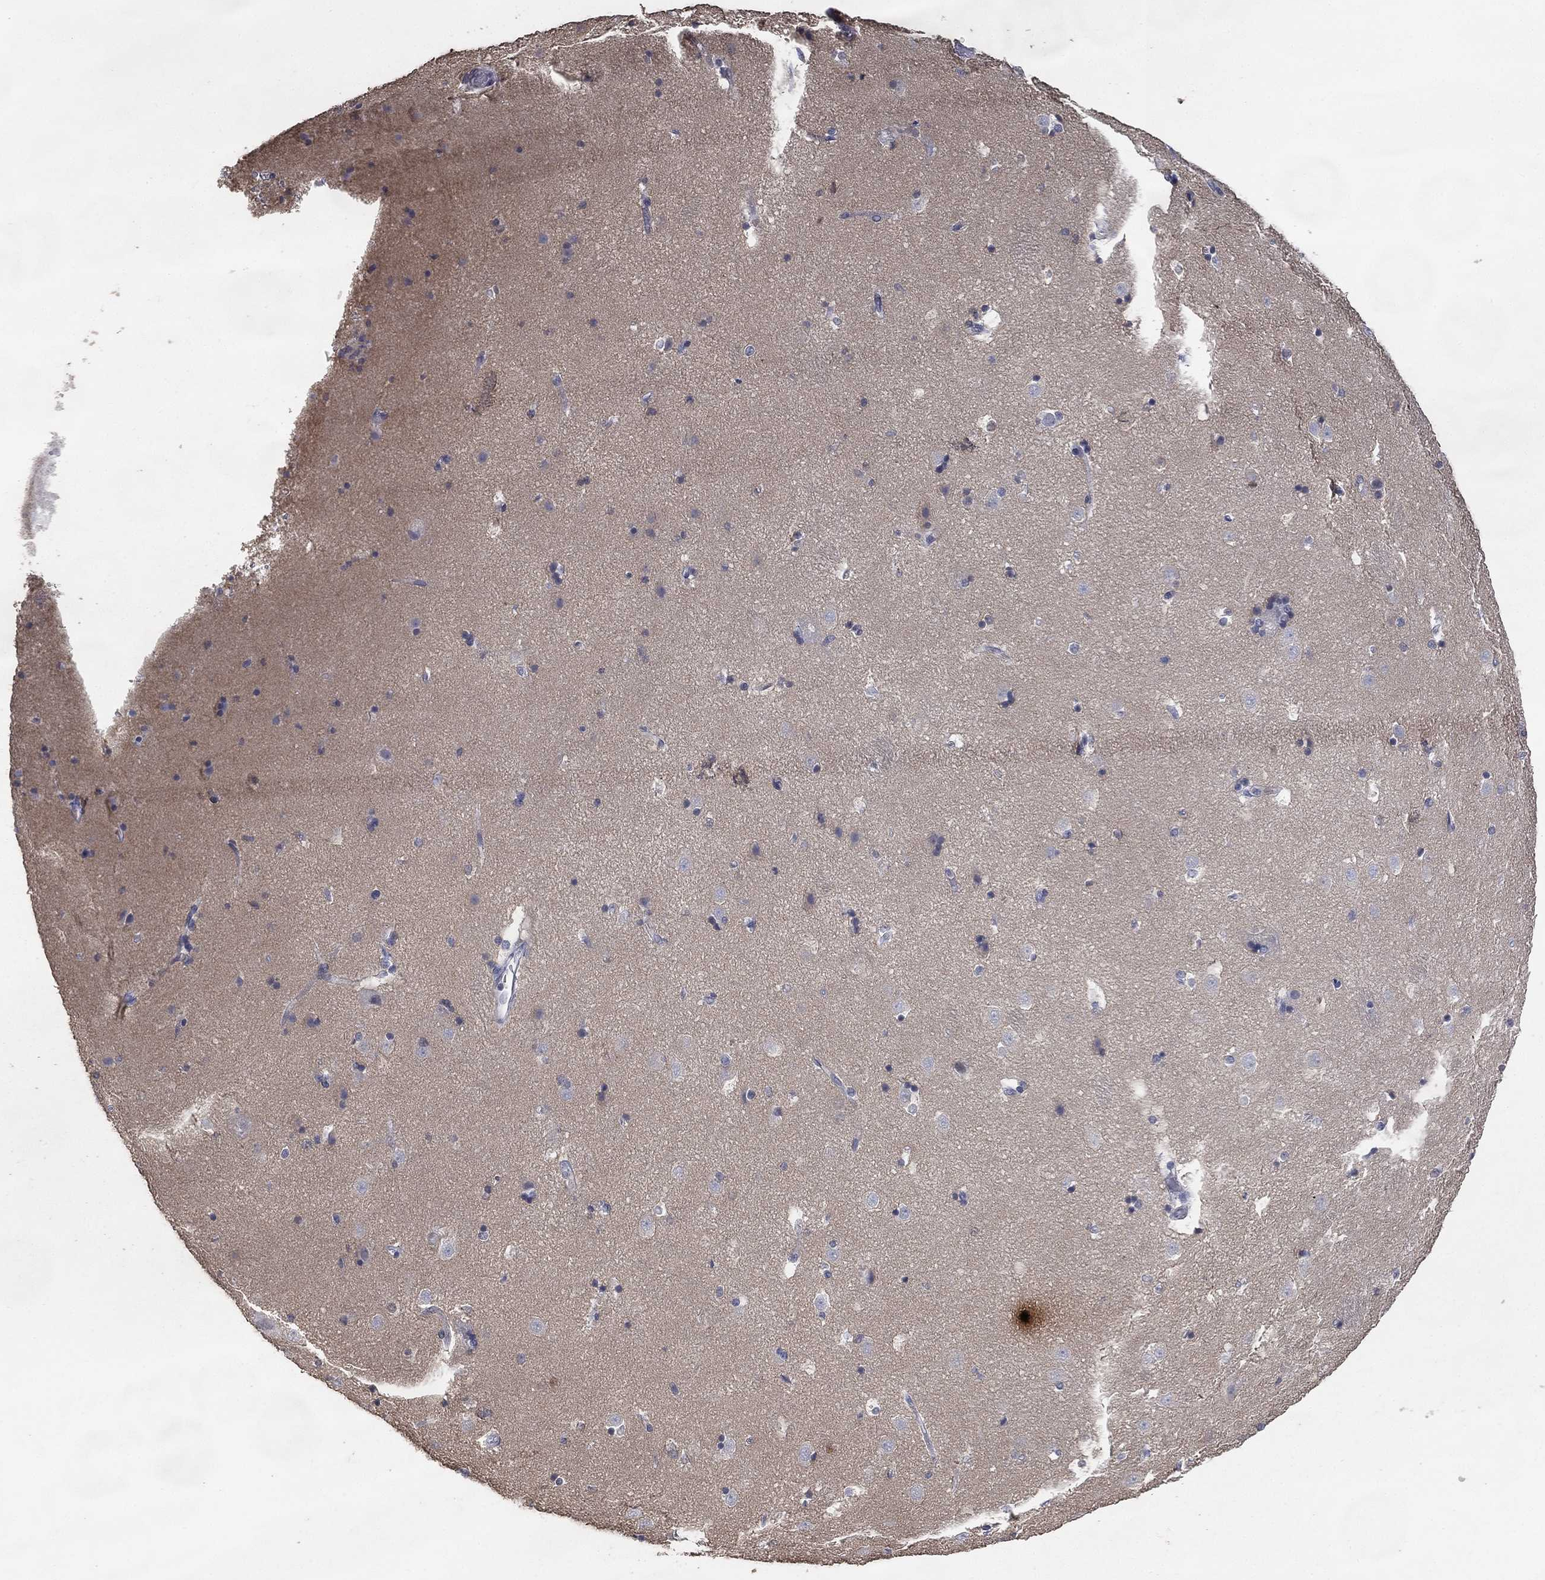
{"staining": {"intensity": "negative", "quantity": "none", "location": "none"}, "tissue": "caudate", "cell_type": "Glial cells", "image_type": "normal", "snomed": [{"axis": "morphology", "description": "Normal tissue, NOS"}, {"axis": "topography", "description": "Lateral ventricle wall"}], "caption": "Glial cells show no significant protein staining in normal caudate. (Stains: DAB immunohistochemistry (IHC) with hematoxylin counter stain, Microscopy: brightfield microscopy at high magnification).", "gene": "DSG1", "patient": {"sex": "male", "age": 51}}